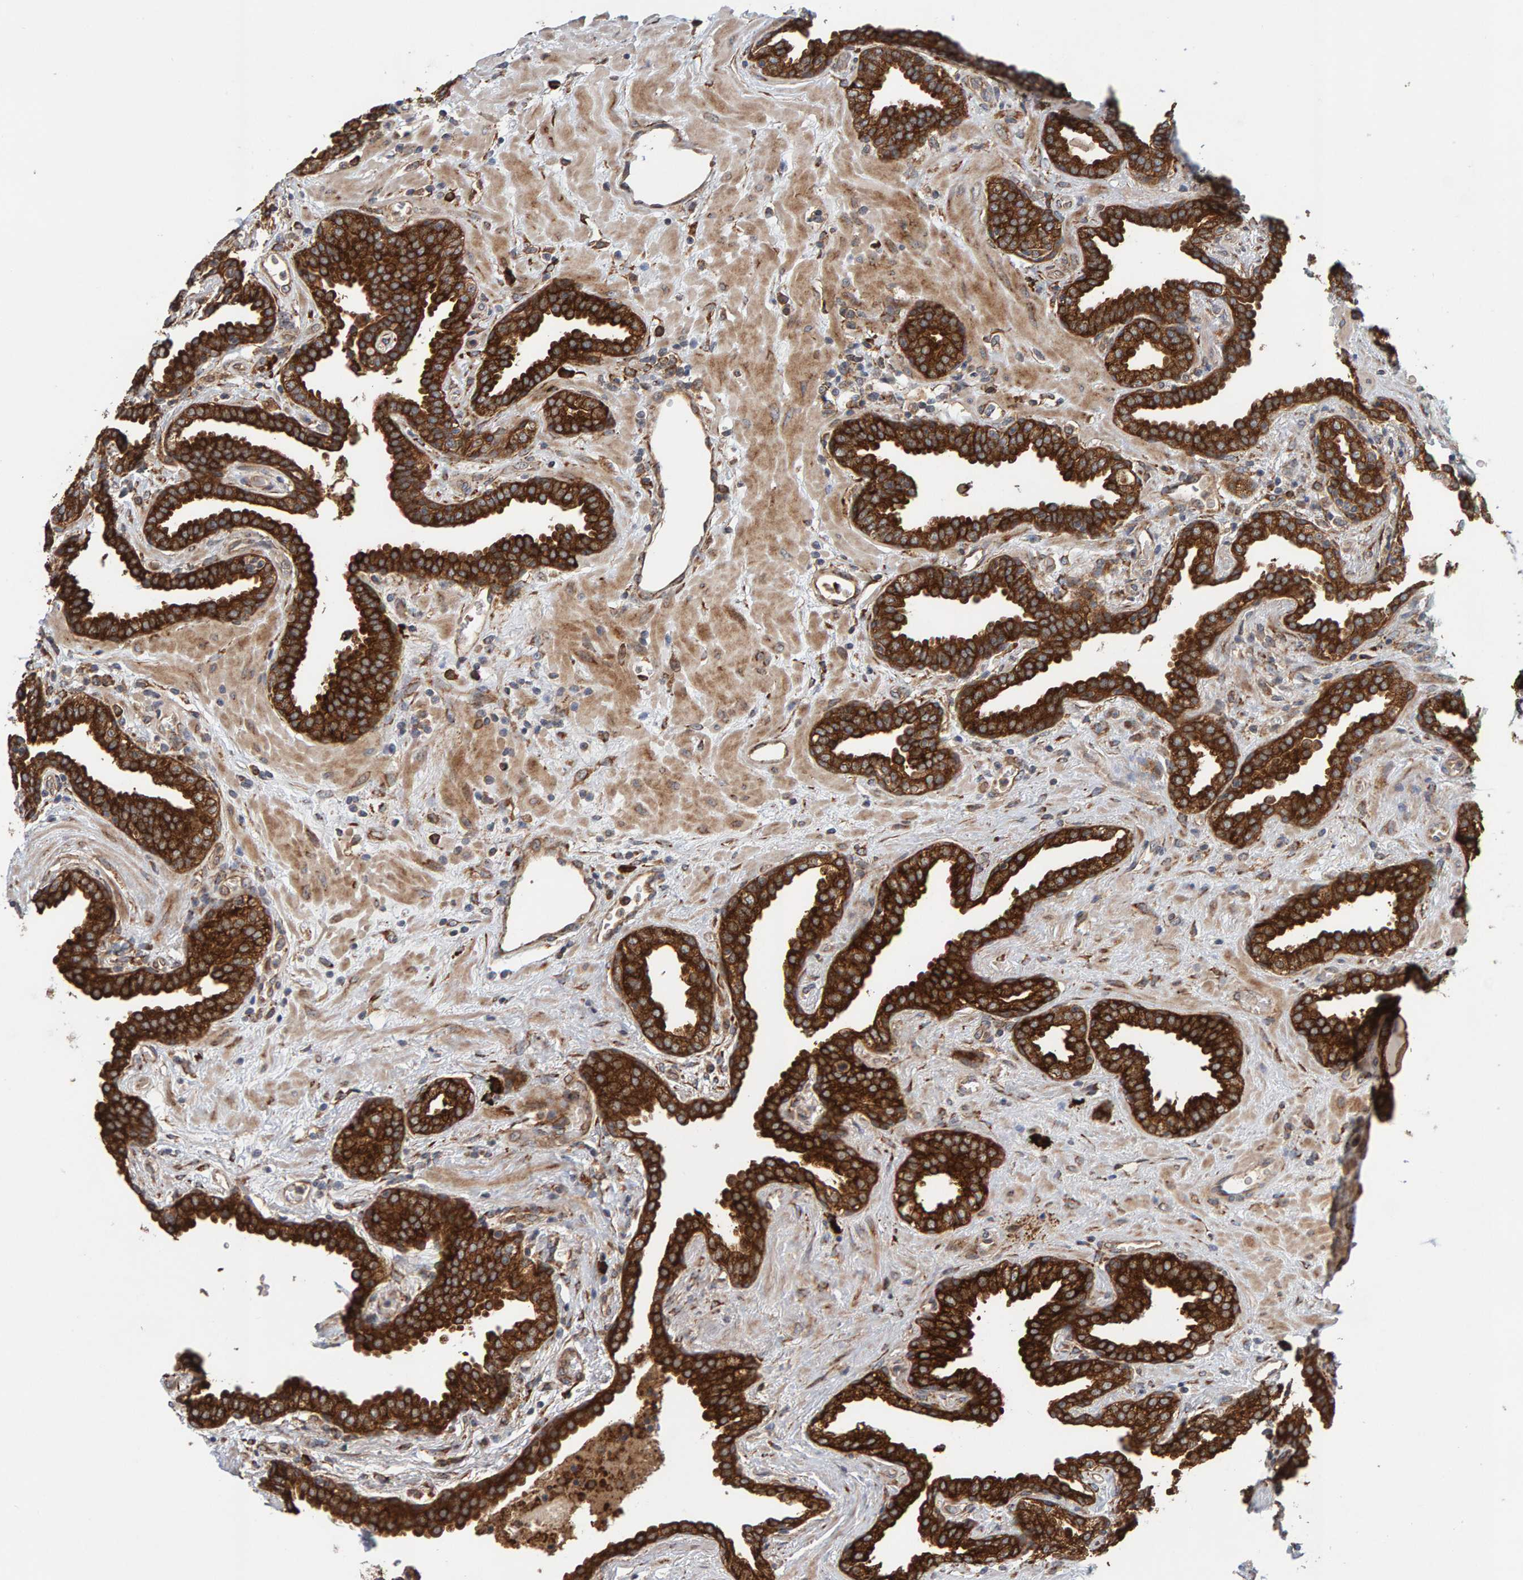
{"staining": {"intensity": "strong", "quantity": ">75%", "location": "cytoplasmic/membranous"}, "tissue": "prostate", "cell_type": "Glandular cells", "image_type": "normal", "snomed": [{"axis": "morphology", "description": "Normal tissue, NOS"}, {"axis": "topography", "description": "Prostate"}], "caption": "Immunohistochemistry staining of benign prostate, which demonstrates high levels of strong cytoplasmic/membranous staining in approximately >75% of glandular cells indicating strong cytoplasmic/membranous protein expression. The staining was performed using DAB (brown) for protein detection and nuclei were counterstained in hematoxylin (blue).", "gene": "BAIAP2", "patient": {"sex": "male", "age": 51}}